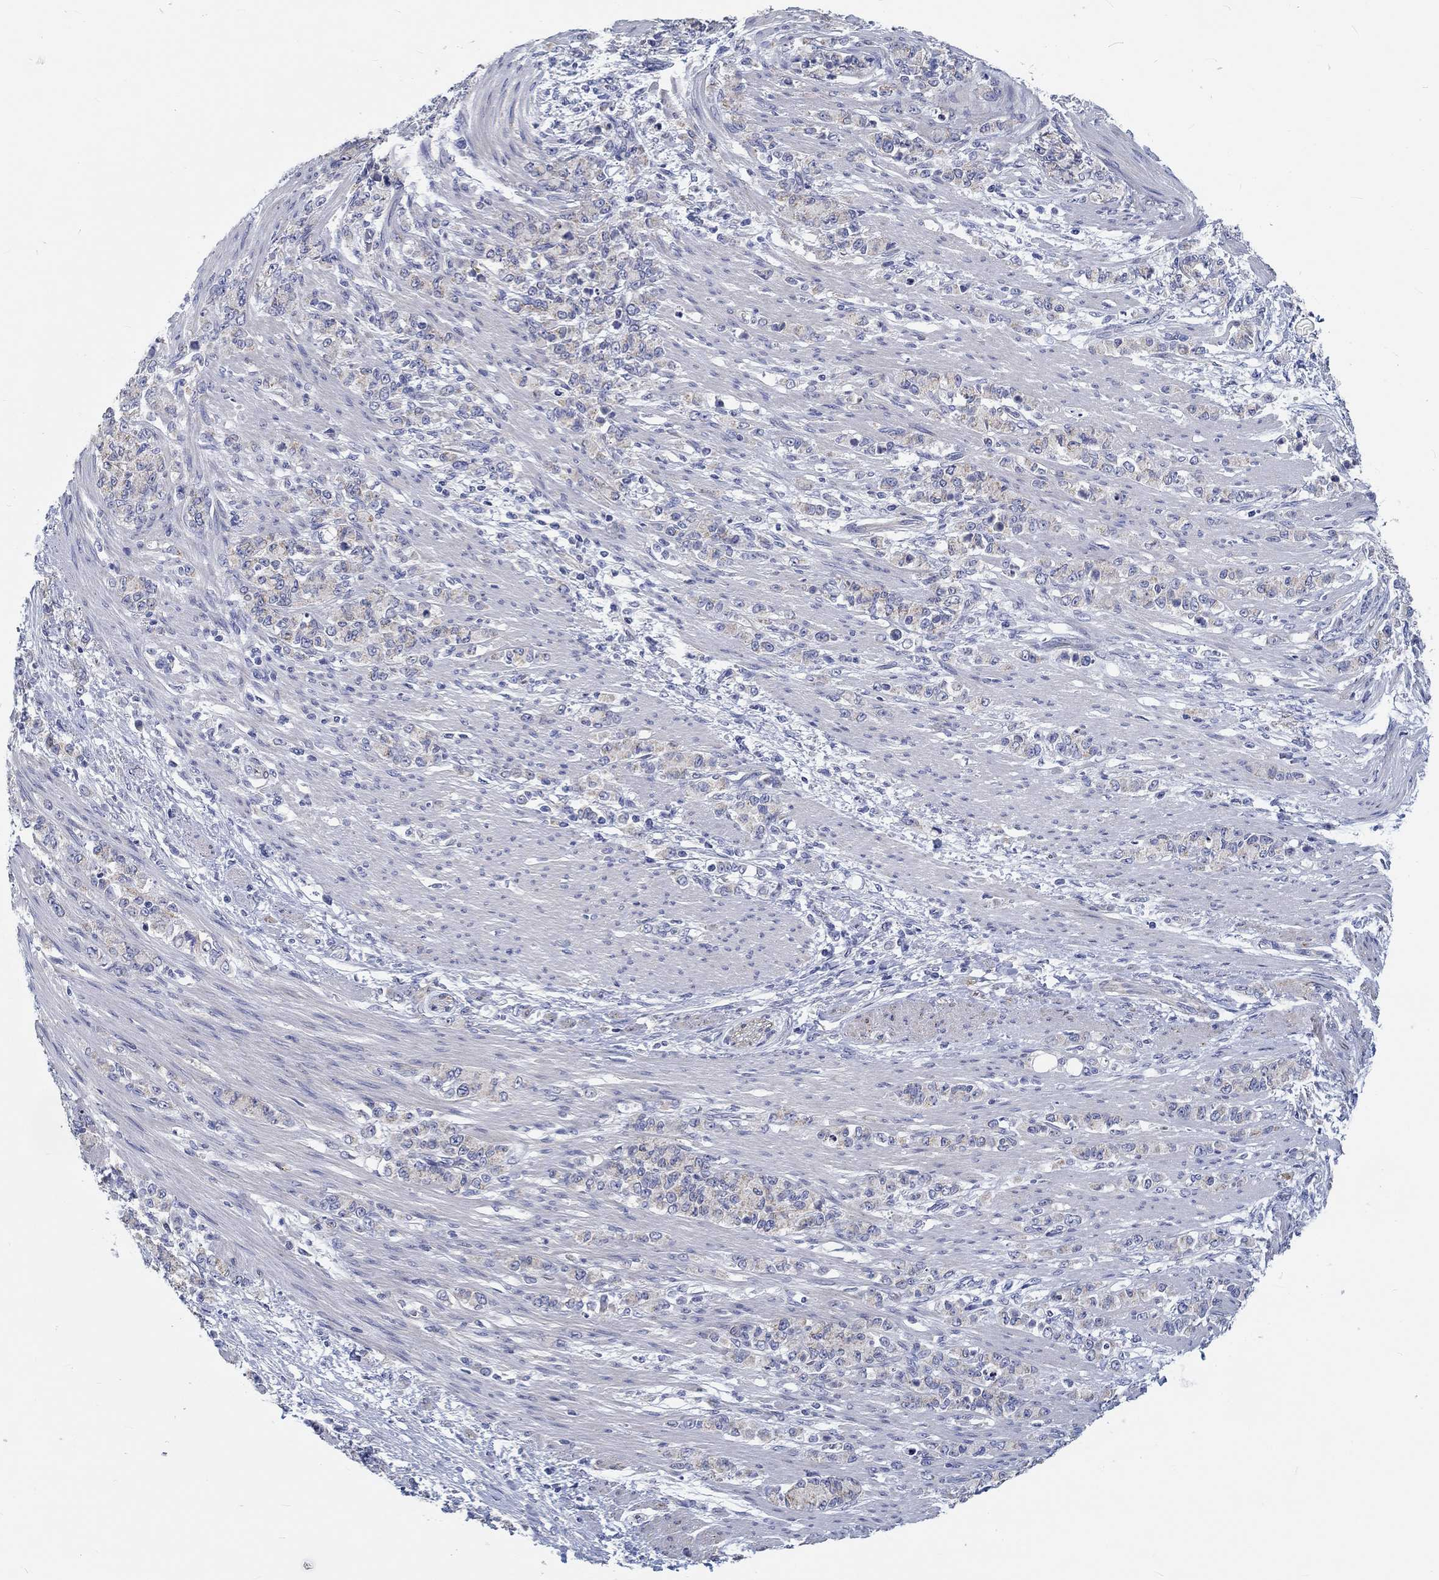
{"staining": {"intensity": "weak", "quantity": ">75%", "location": "cytoplasmic/membranous"}, "tissue": "stomach cancer", "cell_type": "Tumor cells", "image_type": "cancer", "snomed": [{"axis": "morphology", "description": "Normal tissue, NOS"}, {"axis": "morphology", "description": "Adenocarcinoma, NOS"}, {"axis": "topography", "description": "Stomach"}], "caption": "A histopathology image showing weak cytoplasmic/membranous positivity in approximately >75% of tumor cells in stomach cancer, as visualized by brown immunohistochemical staining.", "gene": "MYBPC1", "patient": {"sex": "female", "age": 79}}